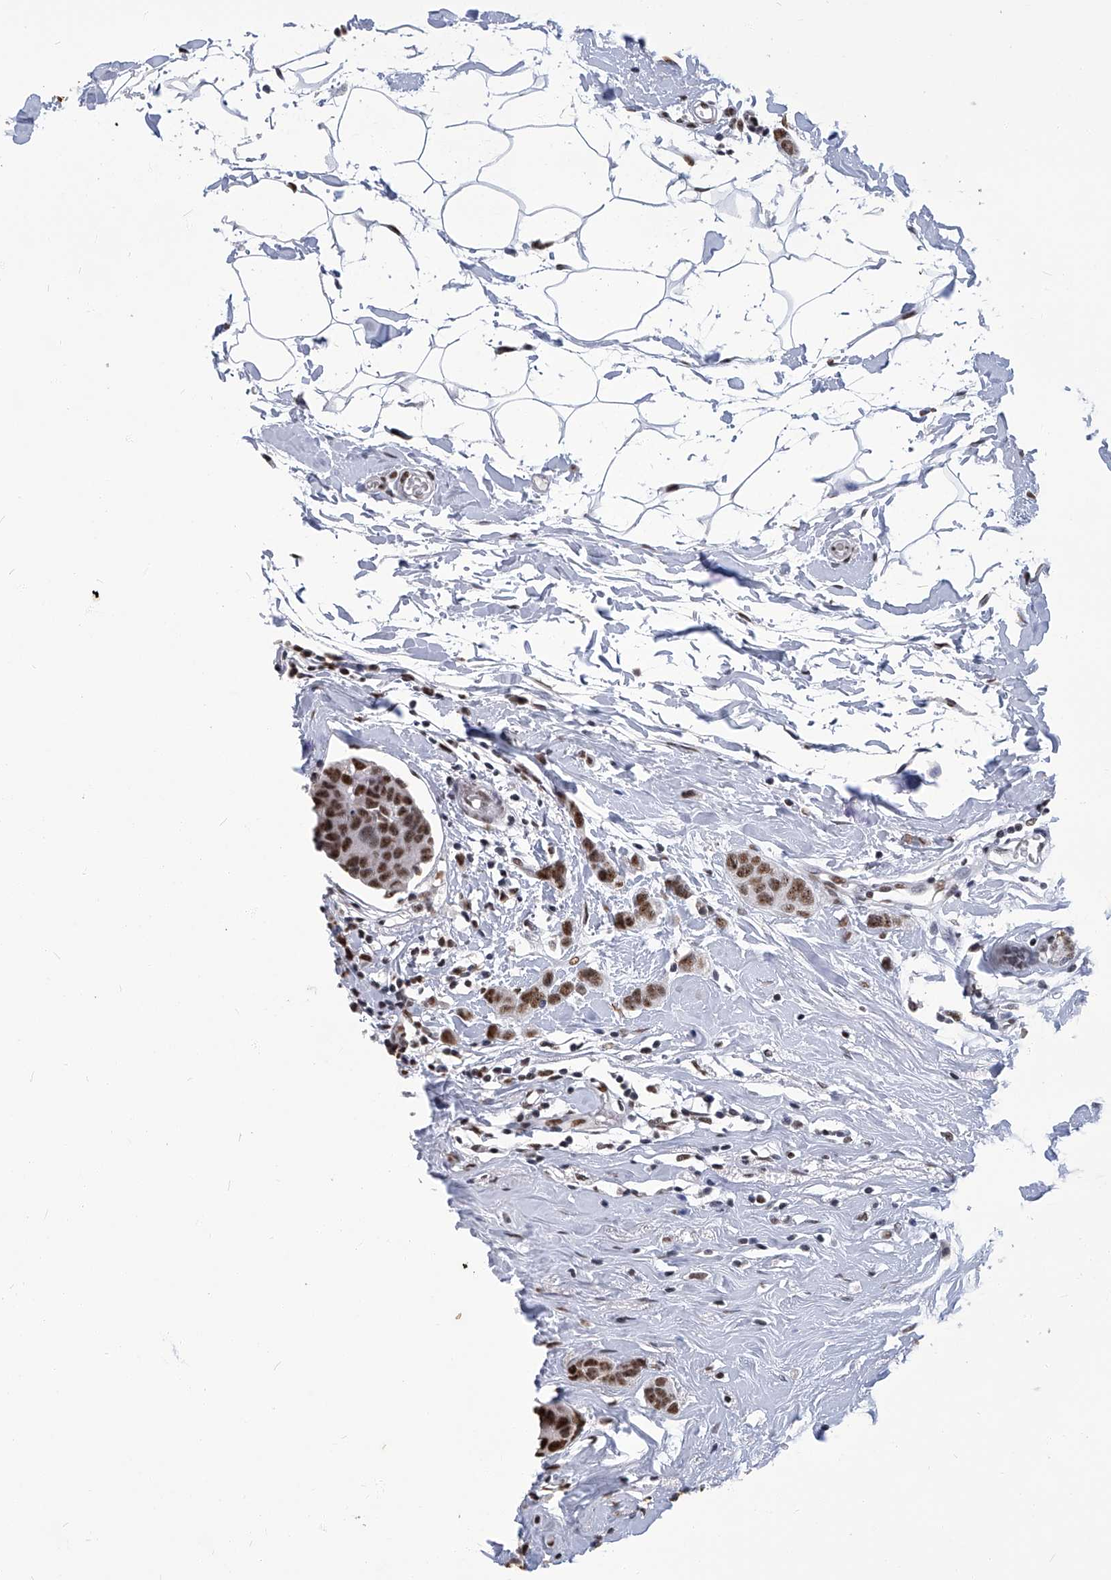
{"staining": {"intensity": "moderate", "quantity": ">75%", "location": "nuclear"}, "tissue": "breast cancer", "cell_type": "Tumor cells", "image_type": "cancer", "snomed": [{"axis": "morphology", "description": "Normal tissue, NOS"}, {"axis": "morphology", "description": "Duct carcinoma"}, {"axis": "topography", "description": "Breast"}], "caption": "Tumor cells display medium levels of moderate nuclear expression in approximately >75% of cells in breast intraductal carcinoma. (DAB IHC, brown staining for protein, blue staining for nuclei).", "gene": "HBP1", "patient": {"sex": "female", "age": 50}}